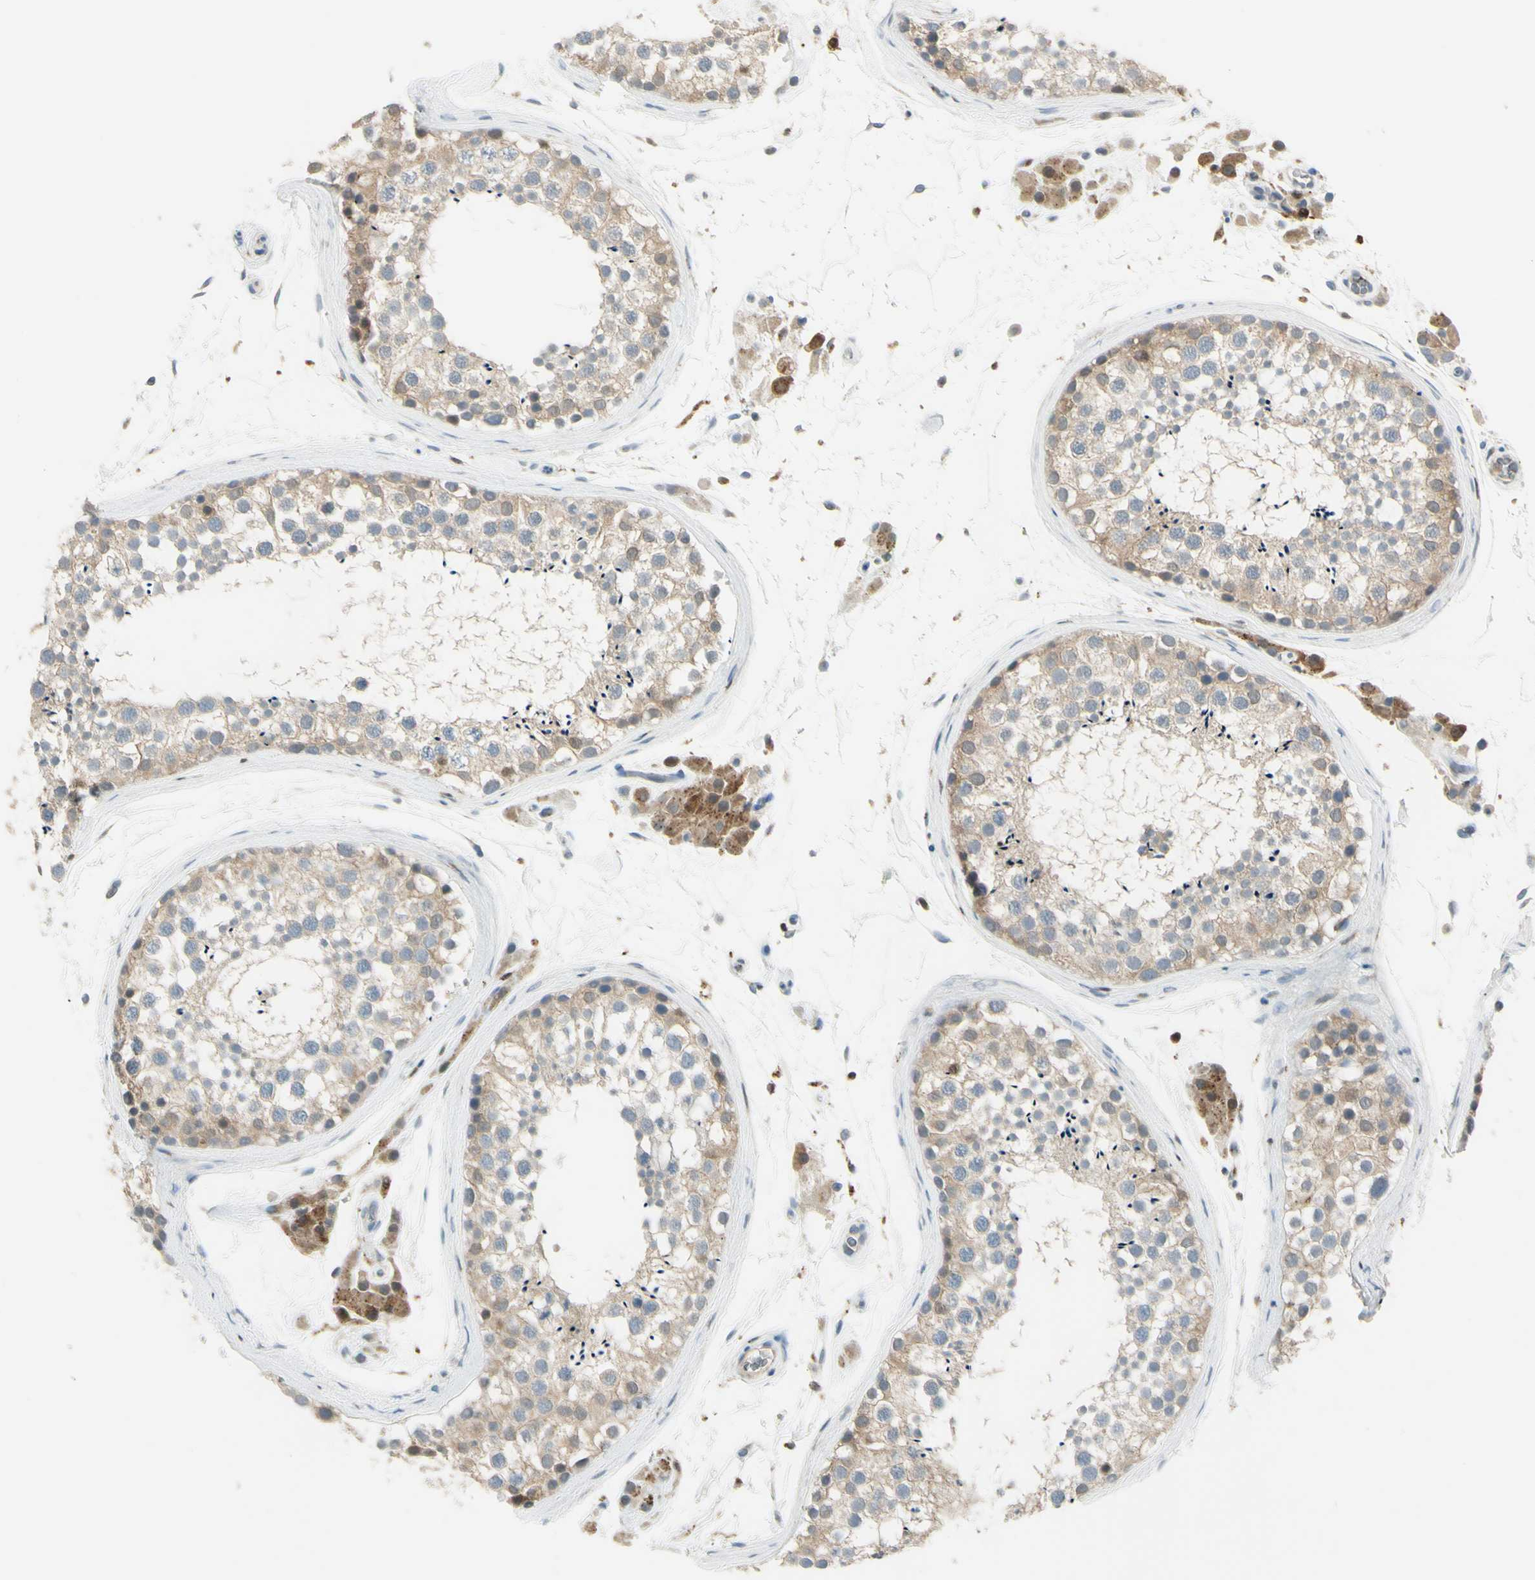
{"staining": {"intensity": "moderate", "quantity": ">75%", "location": "cytoplasmic/membranous"}, "tissue": "testis", "cell_type": "Cells in seminiferous ducts", "image_type": "normal", "snomed": [{"axis": "morphology", "description": "Normal tissue, NOS"}, {"axis": "topography", "description": "Testis"}], "caption": "Protein staining of unremarkable testis displays moderate cytoplasmic/membranous expression in approximately >75% of cells in seminiferous ducts. (Stains: DAB (3,3'-diaminobenzidine) in brown, nuclei in blue, Microscopy: brightfield microscopy at high magnification).", "gene": "CYRIB", "patient": {"sex": "male", "age": 46}}